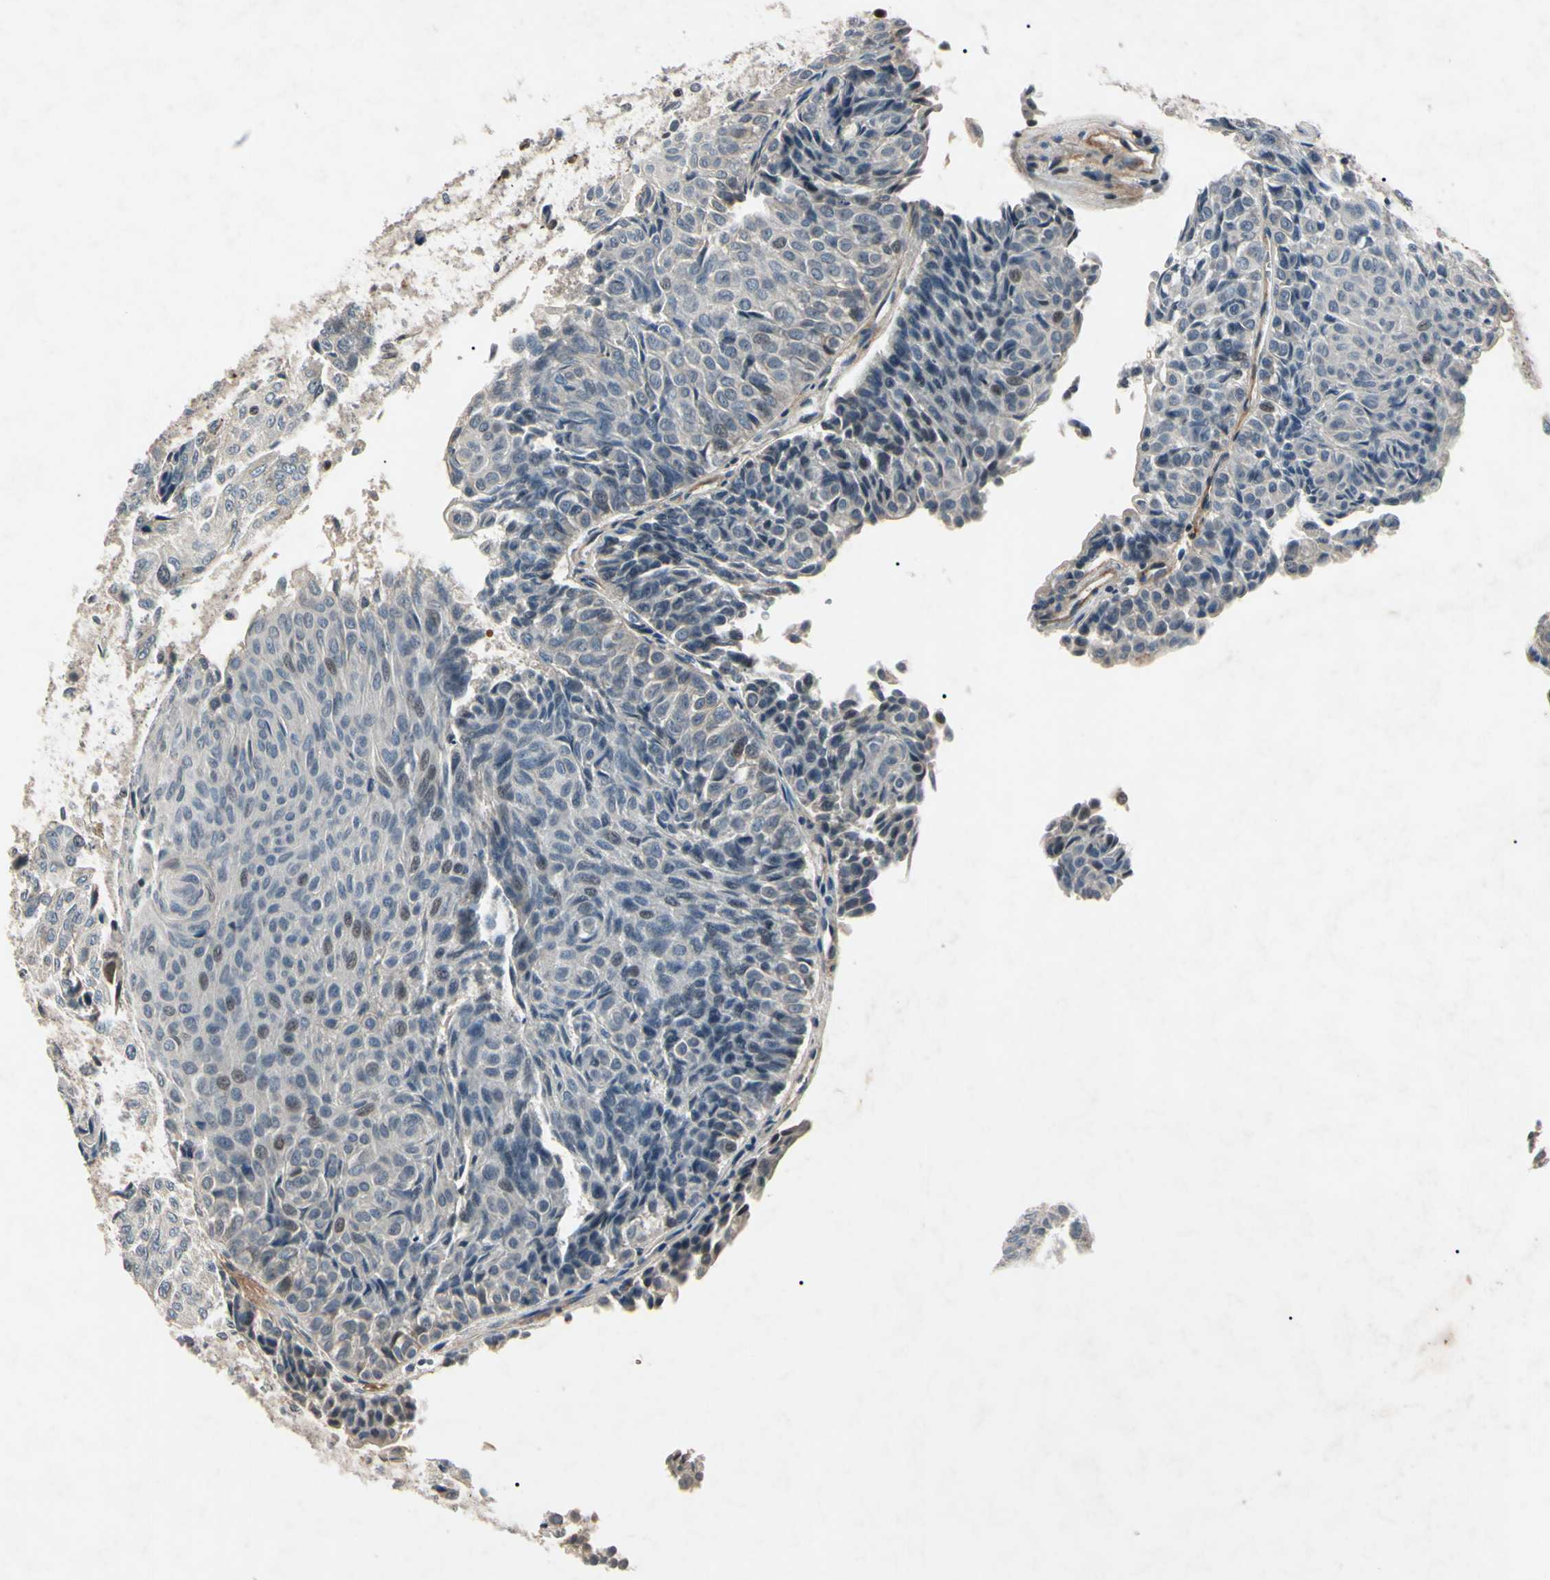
{"staining": {"intensity": "negative", "quantity": "none", "location": "none"}, "tissue": "urothelial cancer", "cell_type": "Tumor cells", "image_type": "cancer", "snomed": [{"axis": "morphology", "description": "Urothelial carcinoma, Low grade"}, {"axis": "topography", "description": "Urinary bladder"}], "caption": "A histopathology image of urothelial cancer stained for a protein shows no brown staining in tumor cells.", "gene": "AEBP1", "patient": {"sex": "male", "age": 78}}